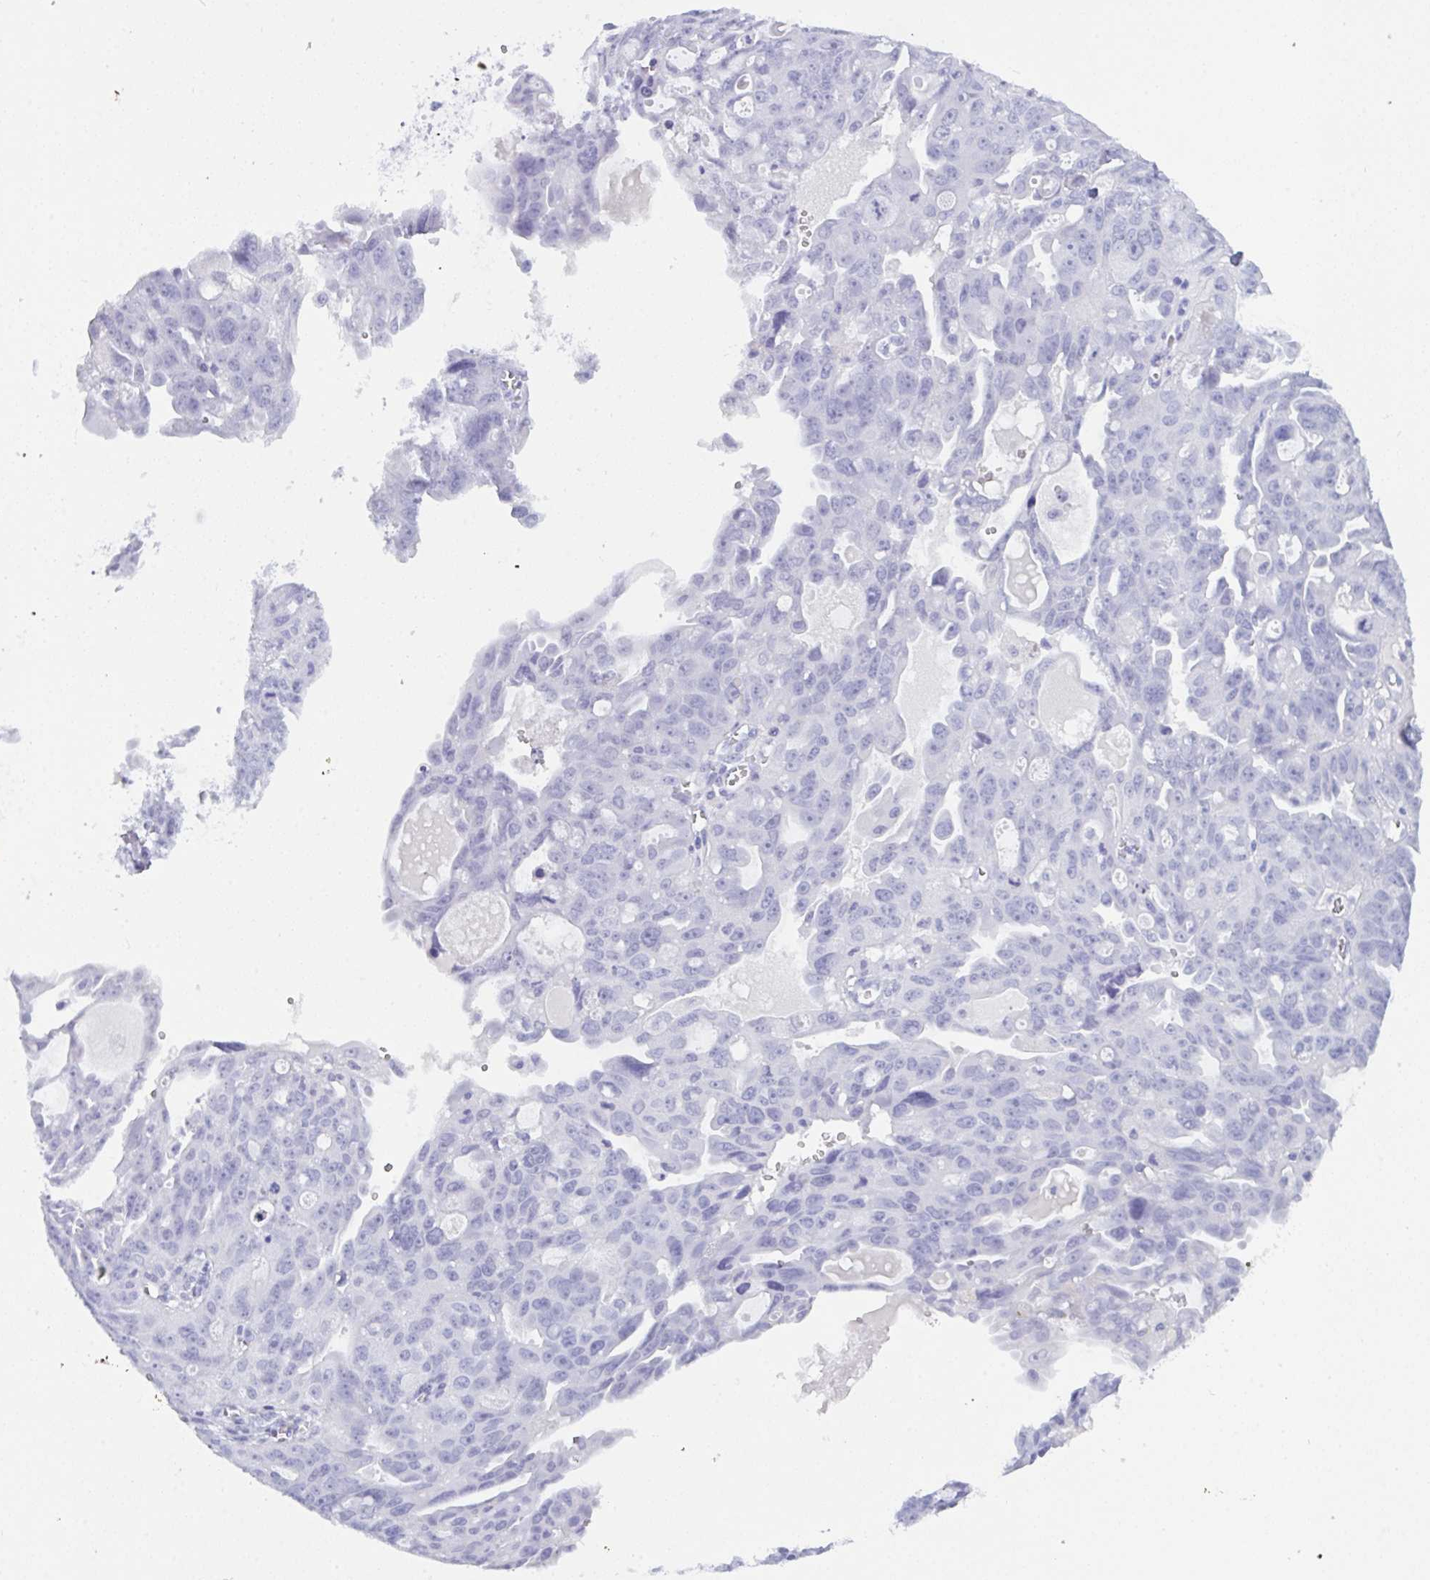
{"staining": {"intensity": "negative", "quantity": "none", "location": "none"}, "tissue": "ovarian cancer", "cell_type": "Tumor cells", "image_type": "cancer", "snomed": [{"axis": "morphology", "description": "Carcinoma, endometroid"}, {"axis": "topography", "description": "Ovary"}], "caption": "High power microscopy photomicrograph of an immunohistochemistry histopathology image of ovarian cancer, revealing no significant expression in tumor cells.", "gene": "PRDM9", "patient": {"sex": "female", "age": 70}}